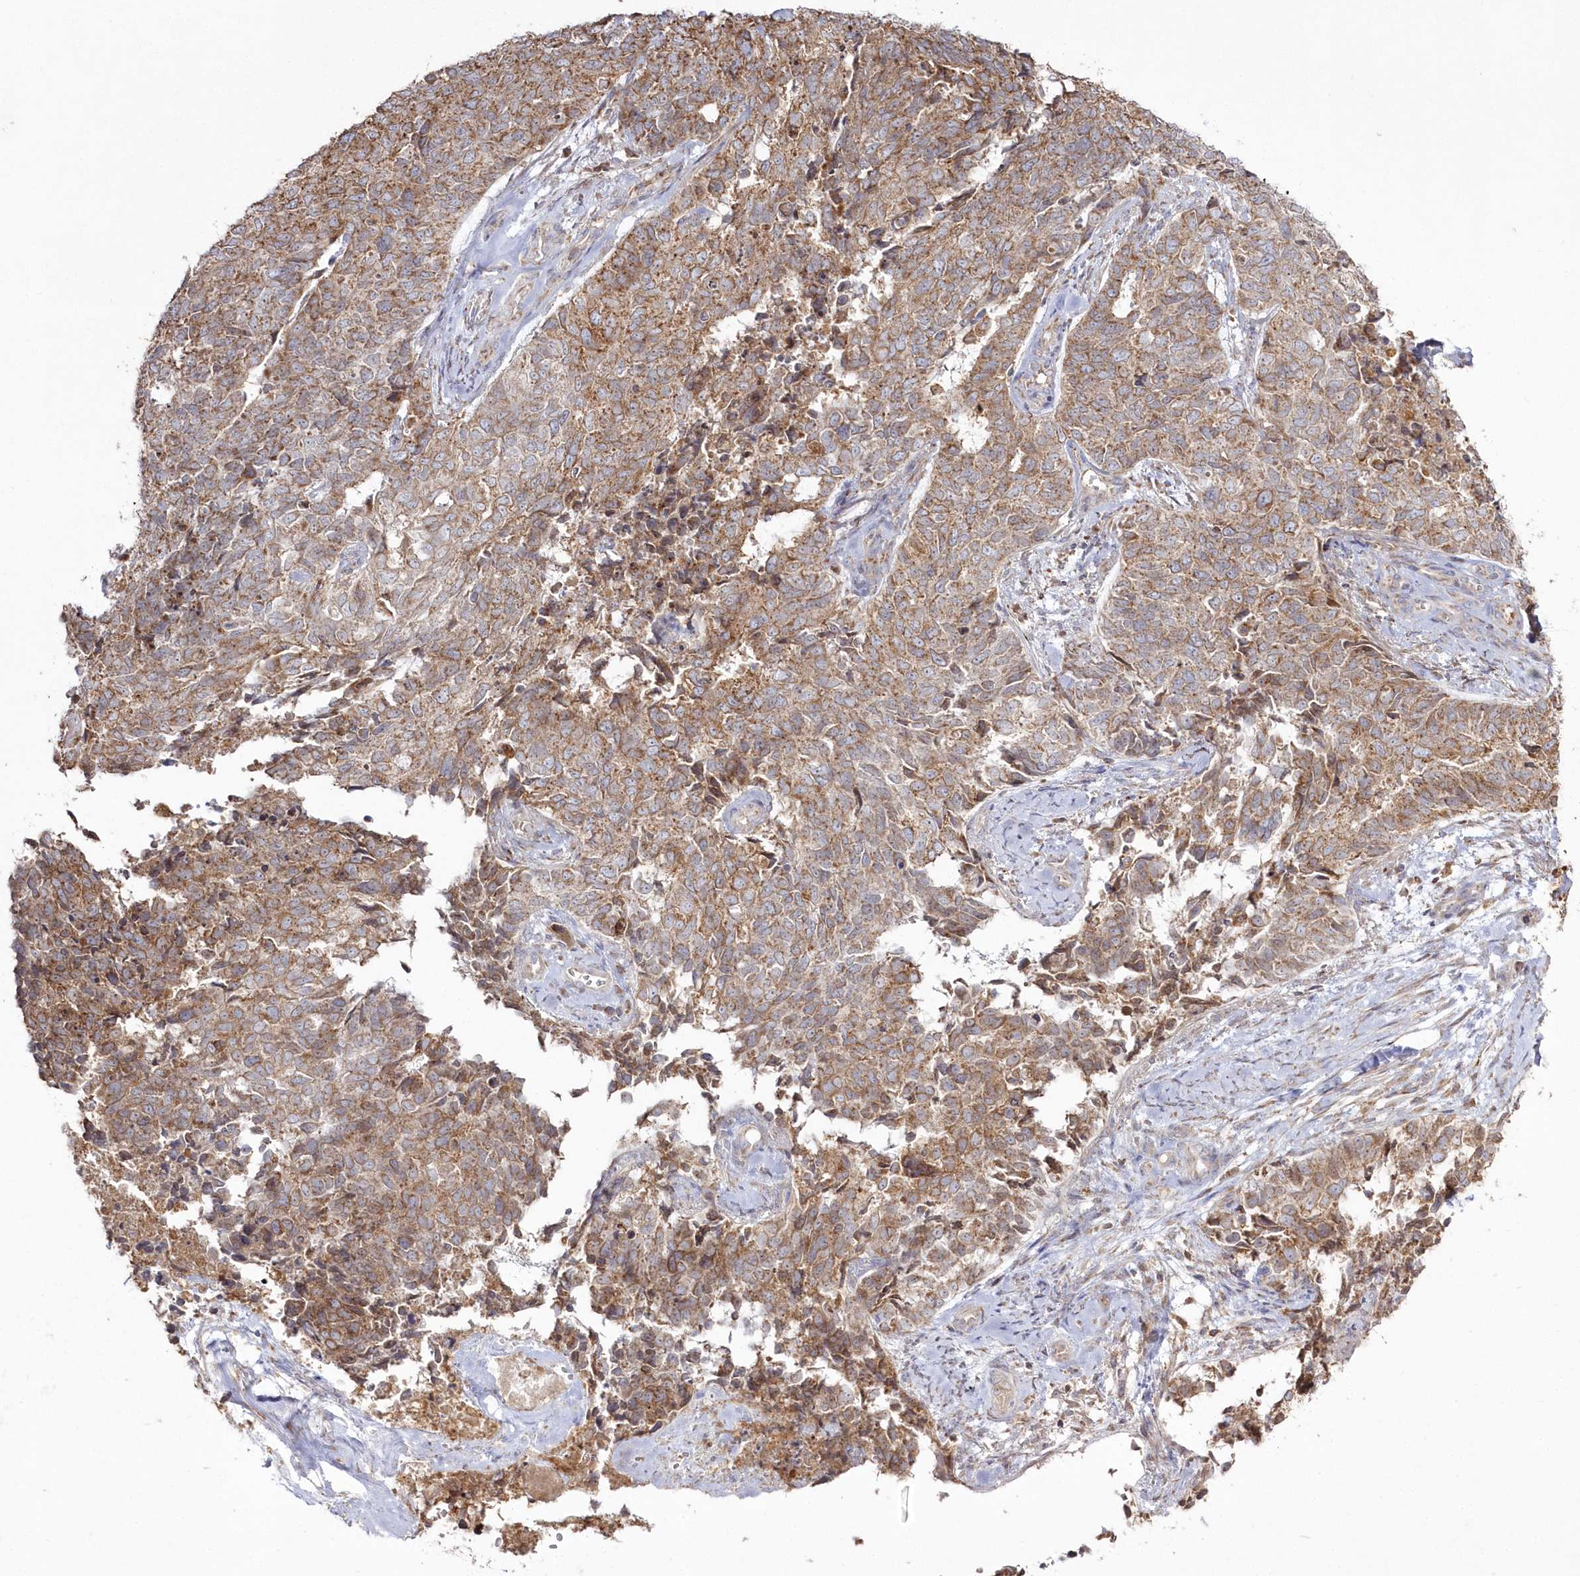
{"staining": {"intensity": "moderate", "quantity": ">75%", "location": "cytoplasmic/membranous"}, "tissue": "cervical cancer", "cell_type": "Tumor cells", "image_type": "cancer", "snomed": [{"axis": "morphology", "description": "Squamous cell carcinoma, NOS"}, {"axis": "topography", "description": "Cervix"}], "caption": "Tumor cells show medium levels of moderate cytoplasmic/membranous expression in approximately >75% of cells in squamous cell carcinoma (cervical).", "gene": "ARSB", "patient": {"sex": "female", "age": 63}}